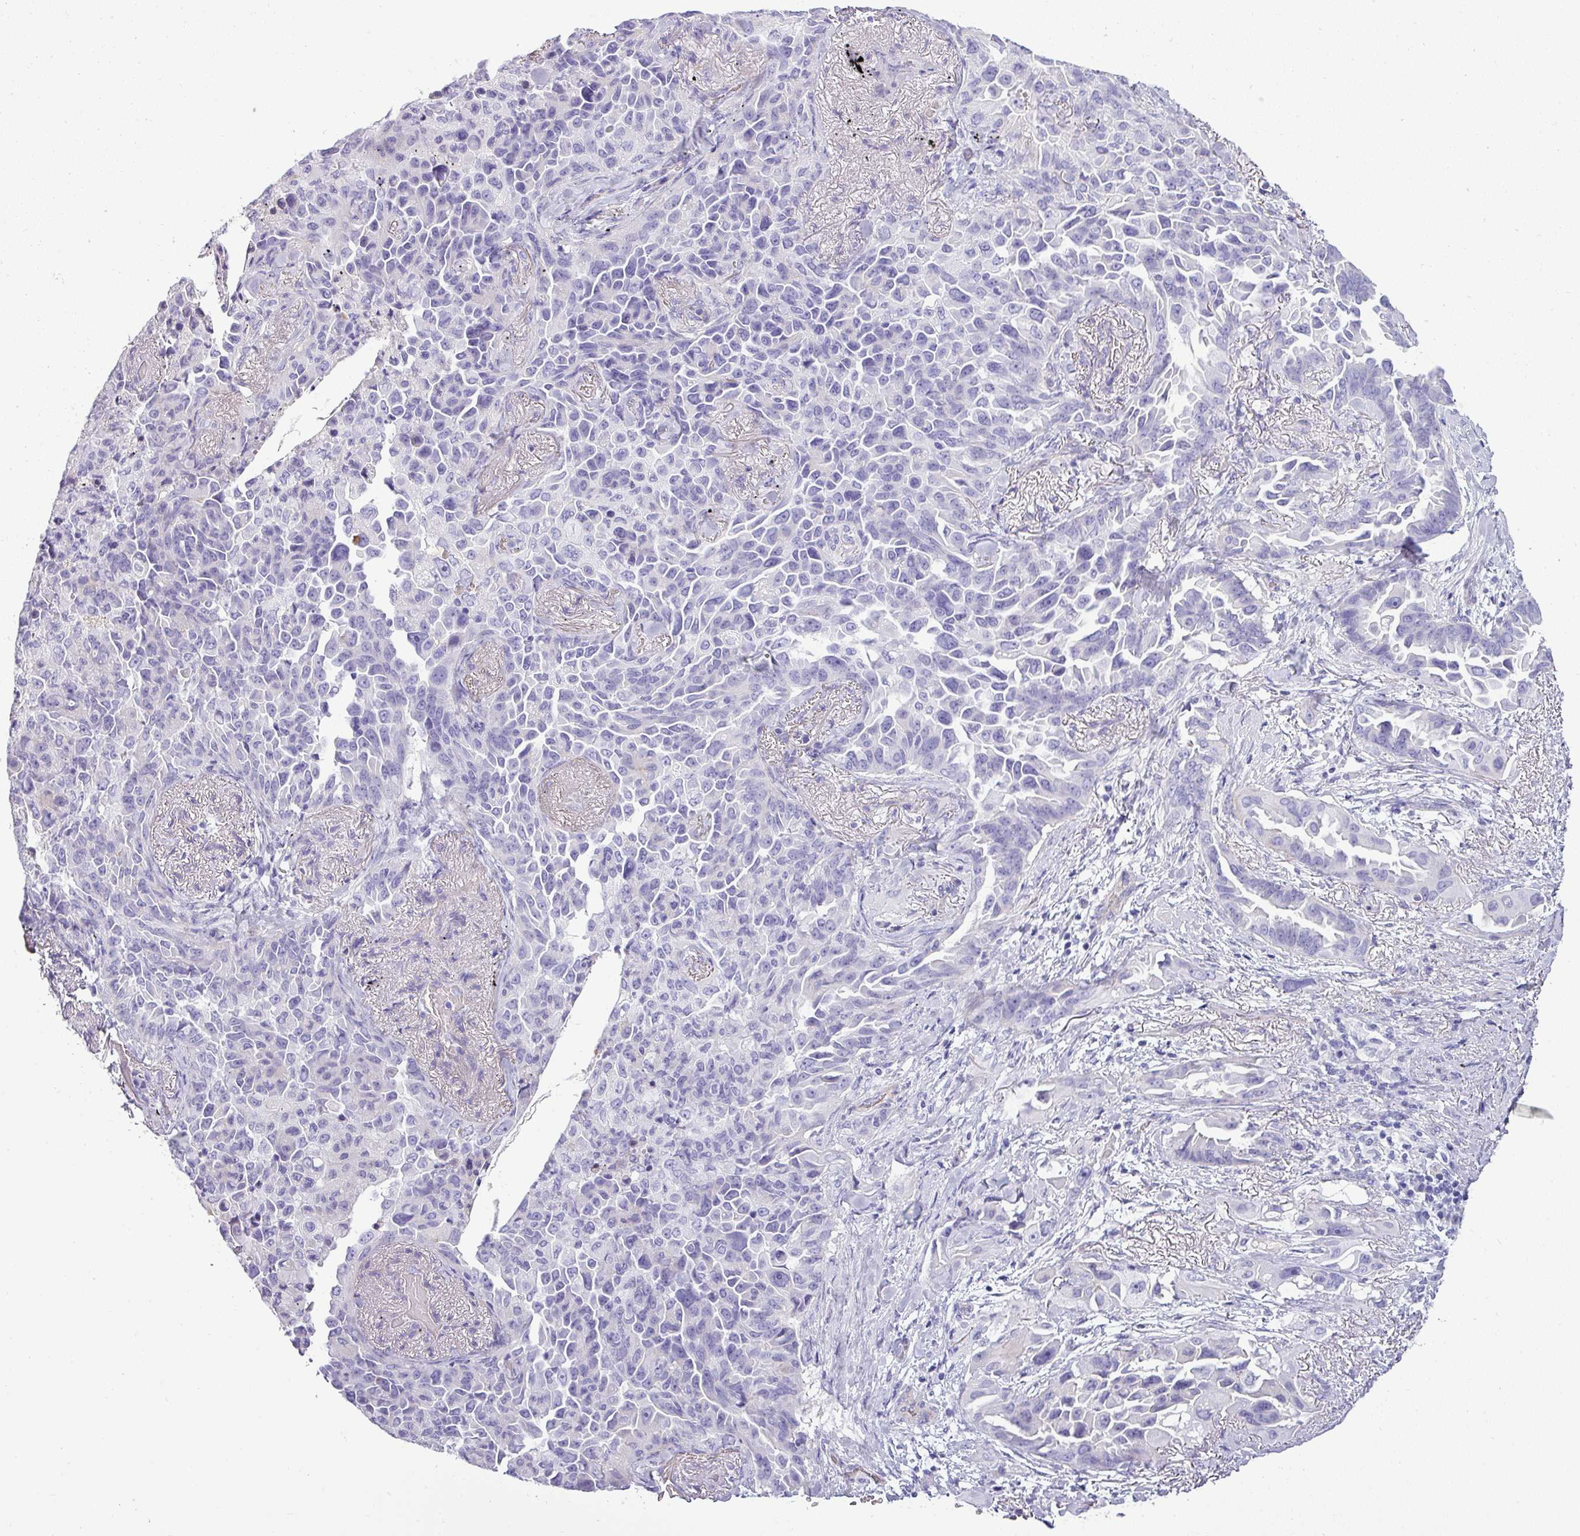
{"staining": {"intensity": "negative", "quantity": "none", "location": "none"}, "tissue": "lung cancer", "cell_type": "Tumor cells", "image_type": "cancer", "snomed": [{"axis": "morphology", "description": "Adenocarcinoma, NOS"}, {"axis": "topography", "description": "Lung"}], "caption": "Lung adenocarcinoma was stained to show a protein in brown. There is no significant expression in tumor cells.", "gene": "VCX2", "patient": {"sex": "female", "age": 67}}